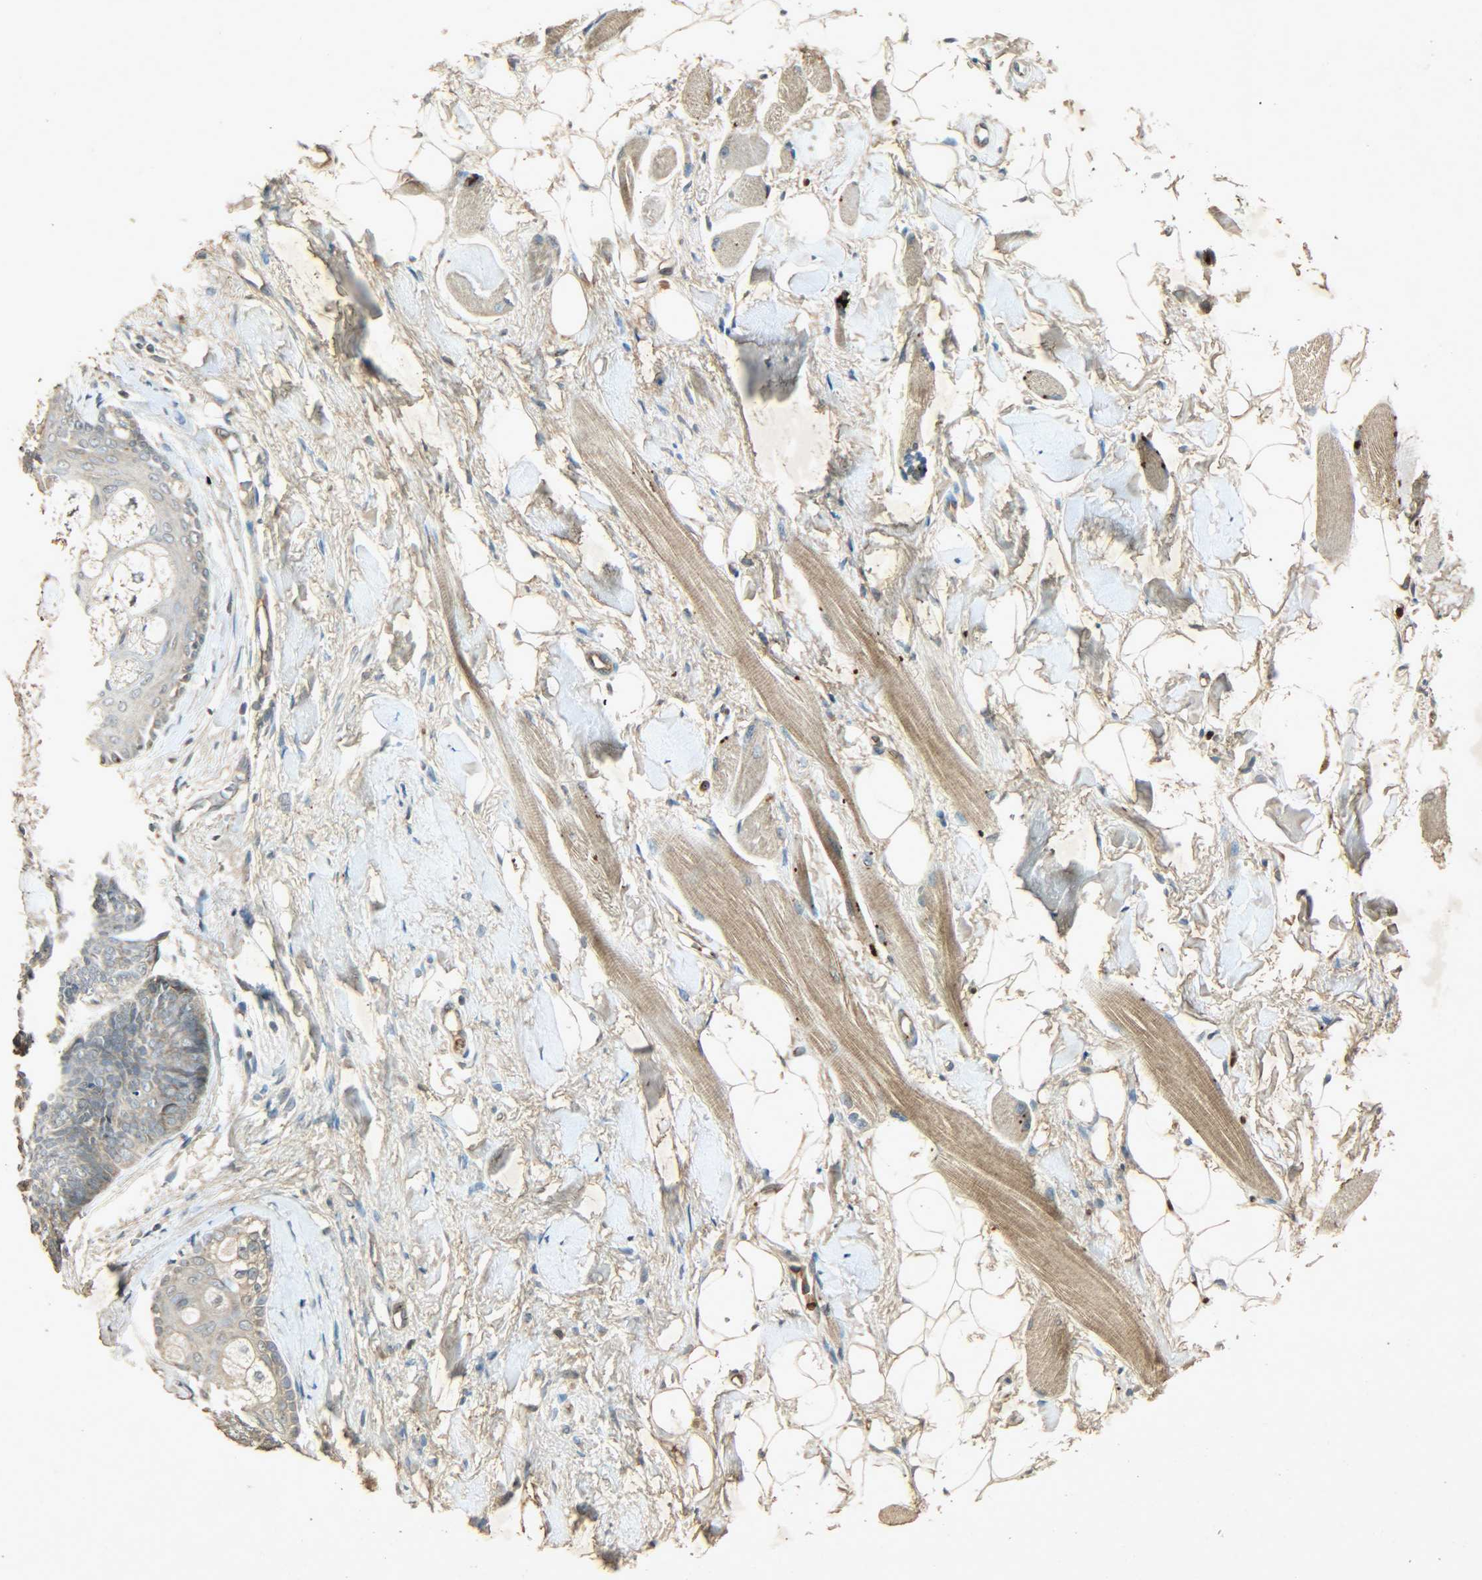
{"staining": {"intensity": "weak", "quantity": ">75%", "location": "cytoplasmic/membranous"}, "tissue": "skin cancer", "cell_type": "Tumor cells", "image_type": "cancer", "snomed": [{"axis": "morphology", "description": "Normal tissue, NOS"}, {"axis": "morphology", "description": "Basal cell carcinoma"}, {"axis": "topography", "description": "Skin"}], "caption": "IHC staining of skin cancer (basal cell carcinoma), which shows low levels of weak cytoplasmic/membranous positivity in about >75% of tumor cells indicating weak cytoplasmic/membranous protein expression. The staining was performed using DAB (brown) for protein detection and nuclei were counterstained in hematoxylin (blue).", "gene": "ATP2B1", "patient": {"sex": "female", "age": 69}}